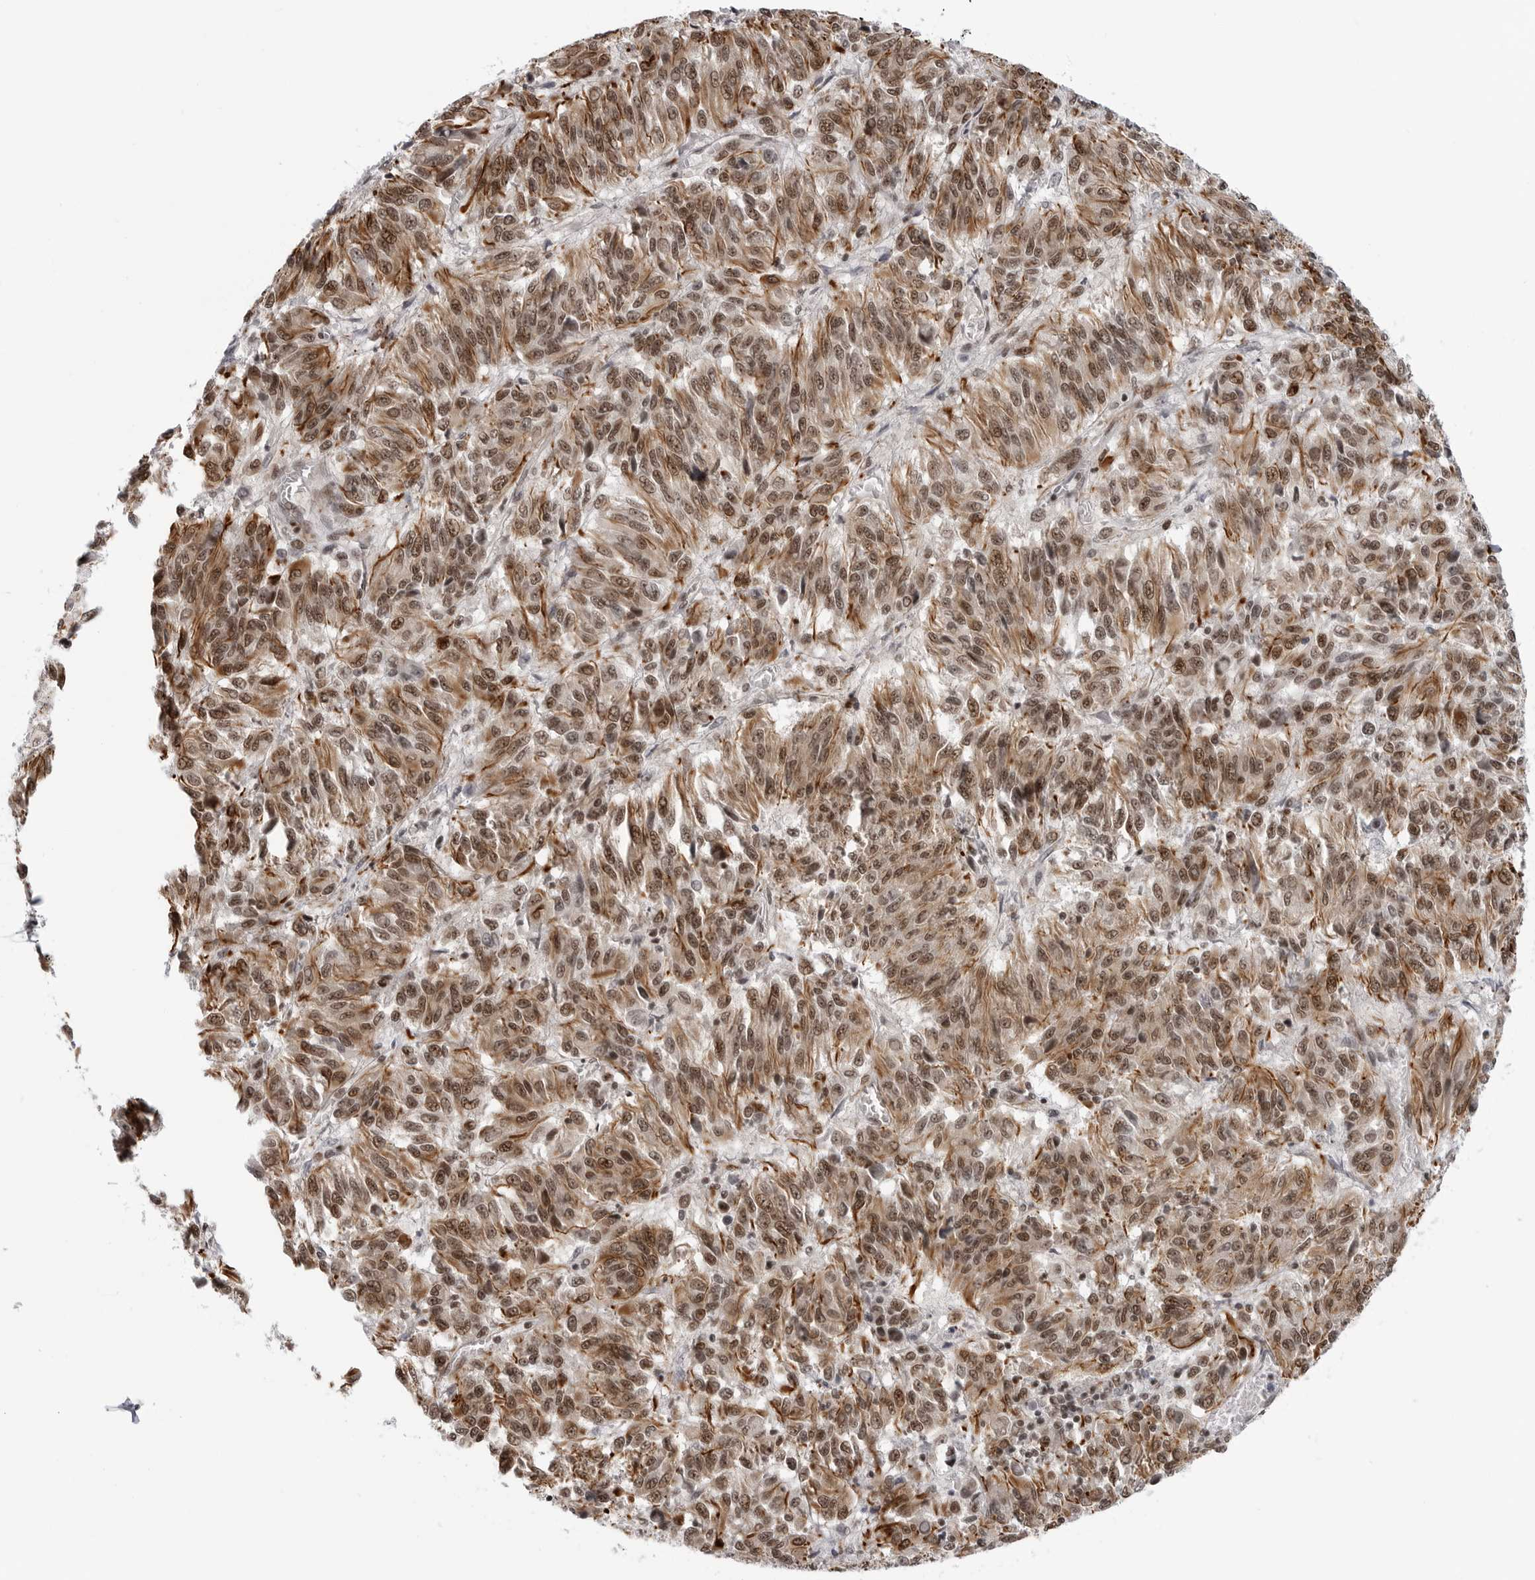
{"staining": {"intensity": "moderate", "quantity": ">75%", "location": "cytoplasmic/membranous,nuclear"}, "tissue": "melanoma", "cell_type": "Tumor cells", "image_type": "cancer", "snomed": [{"axis": "morphology", "description": "Malignant melanoma, Metastatic site"}, {"axis": "topography", "description": "Lung"}], "caption": "Brown immunohistochemical staining in human malignant melanoma (metastatic site) demonstrates moderate cytoplasmic/membranous and nuclear expression in about >75% of tumor cells. (Brightfield microscopy of DAB IHC at high magnification).", "gene": "TRIM66", "patient": {"sex": "male", "age": 64}}